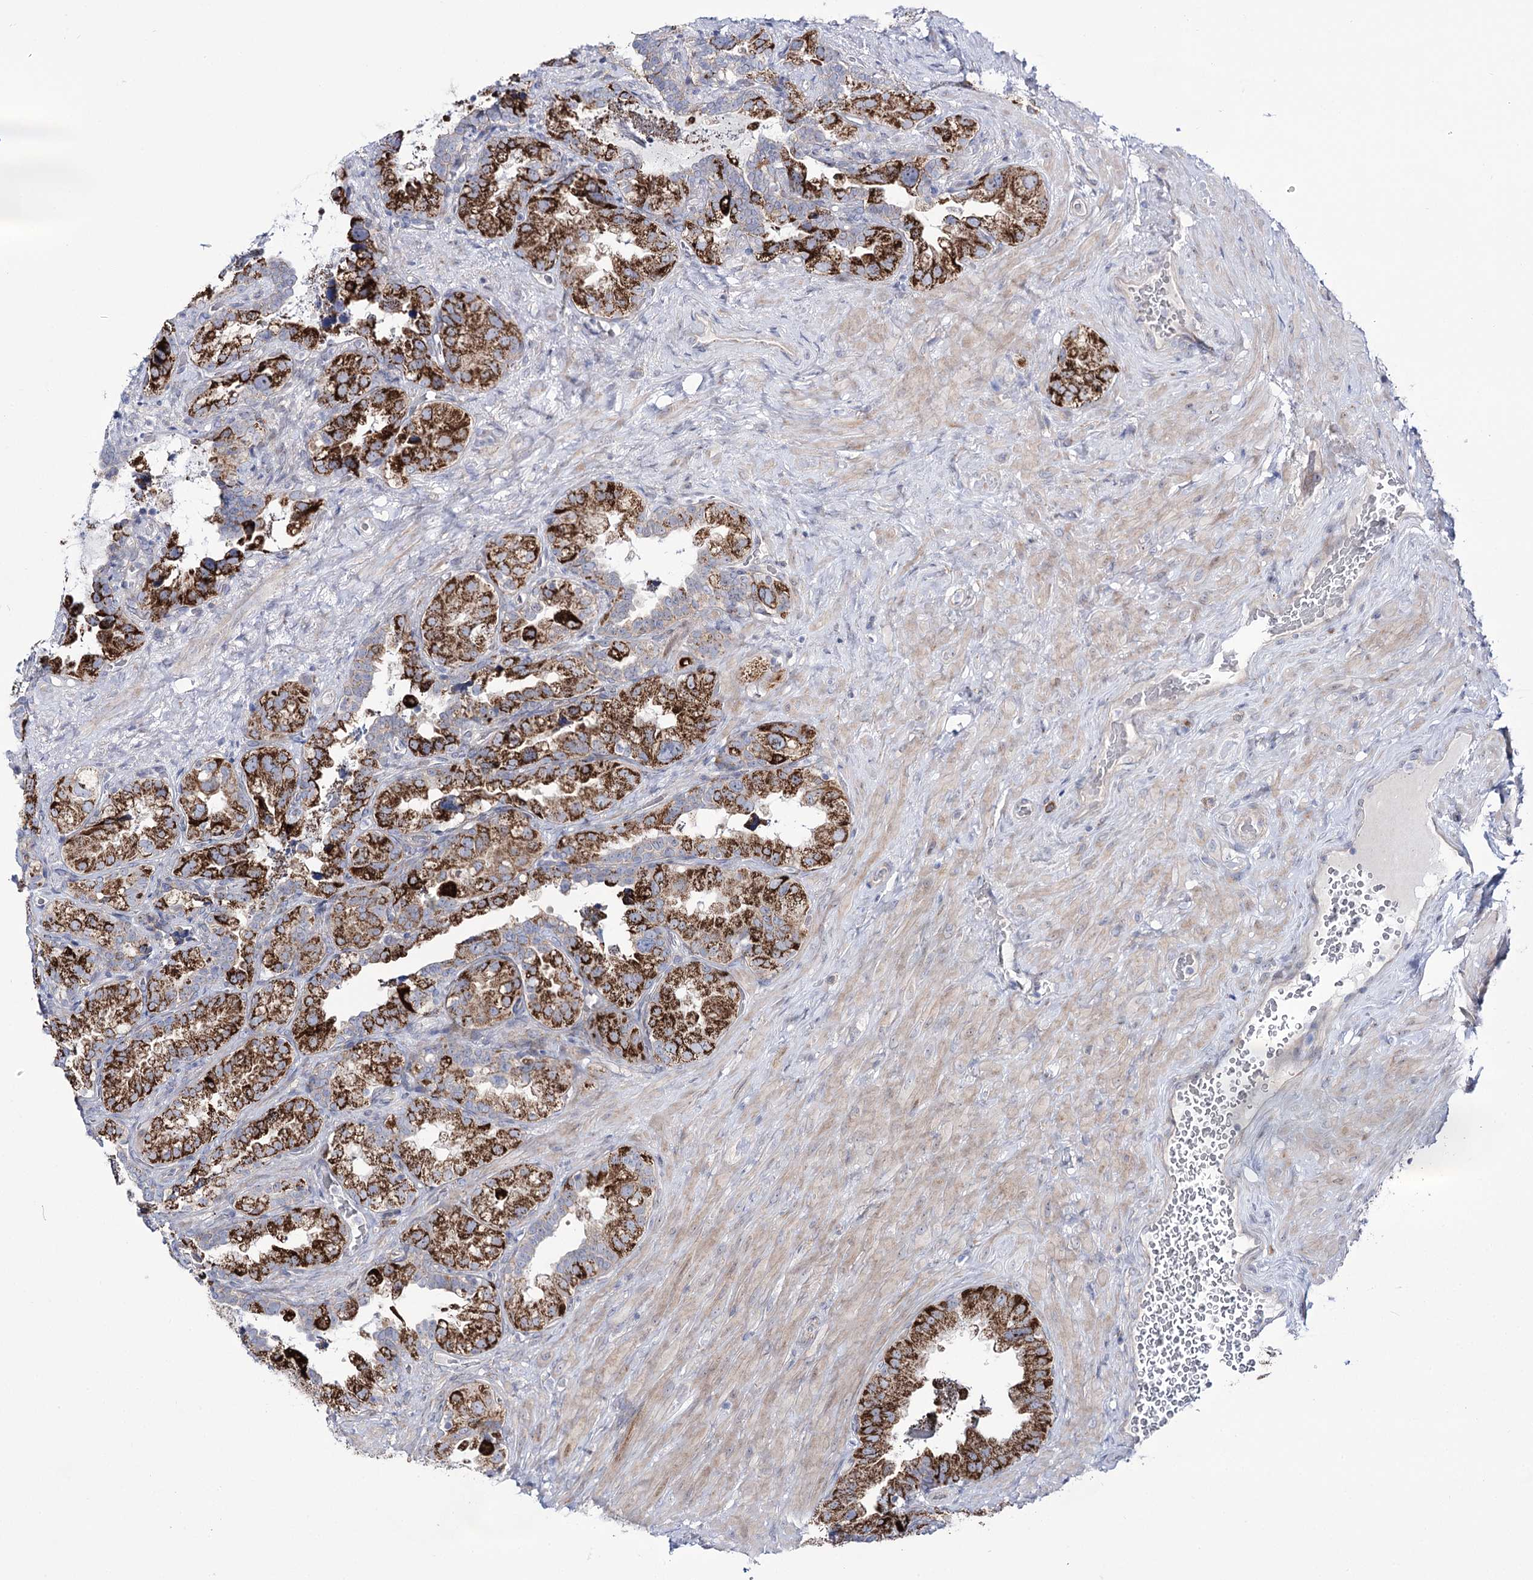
{"staining": {"intensity": "strong", "quantity": ">75%", "location": "cytoplasmic/membranous"}, "tissue": "seminal vesicle", "cell_type": "Glandular cells", "image_type": "normal", "snomed": [{"axis": "morphology", "description": "Normal tissue, NOS"}, {"axis": "topography", "description": "Seminal veicle"}, {"axis": "topography", "description": "Peripheral nerve tissue"}], "caption": "Strong cytoplasmic/membranous protein expression is appreciated in about >75% of glandular cells in seminal vesicle.", "gene": "METTL5", "patient": {"sex": "male", "age": 67}}